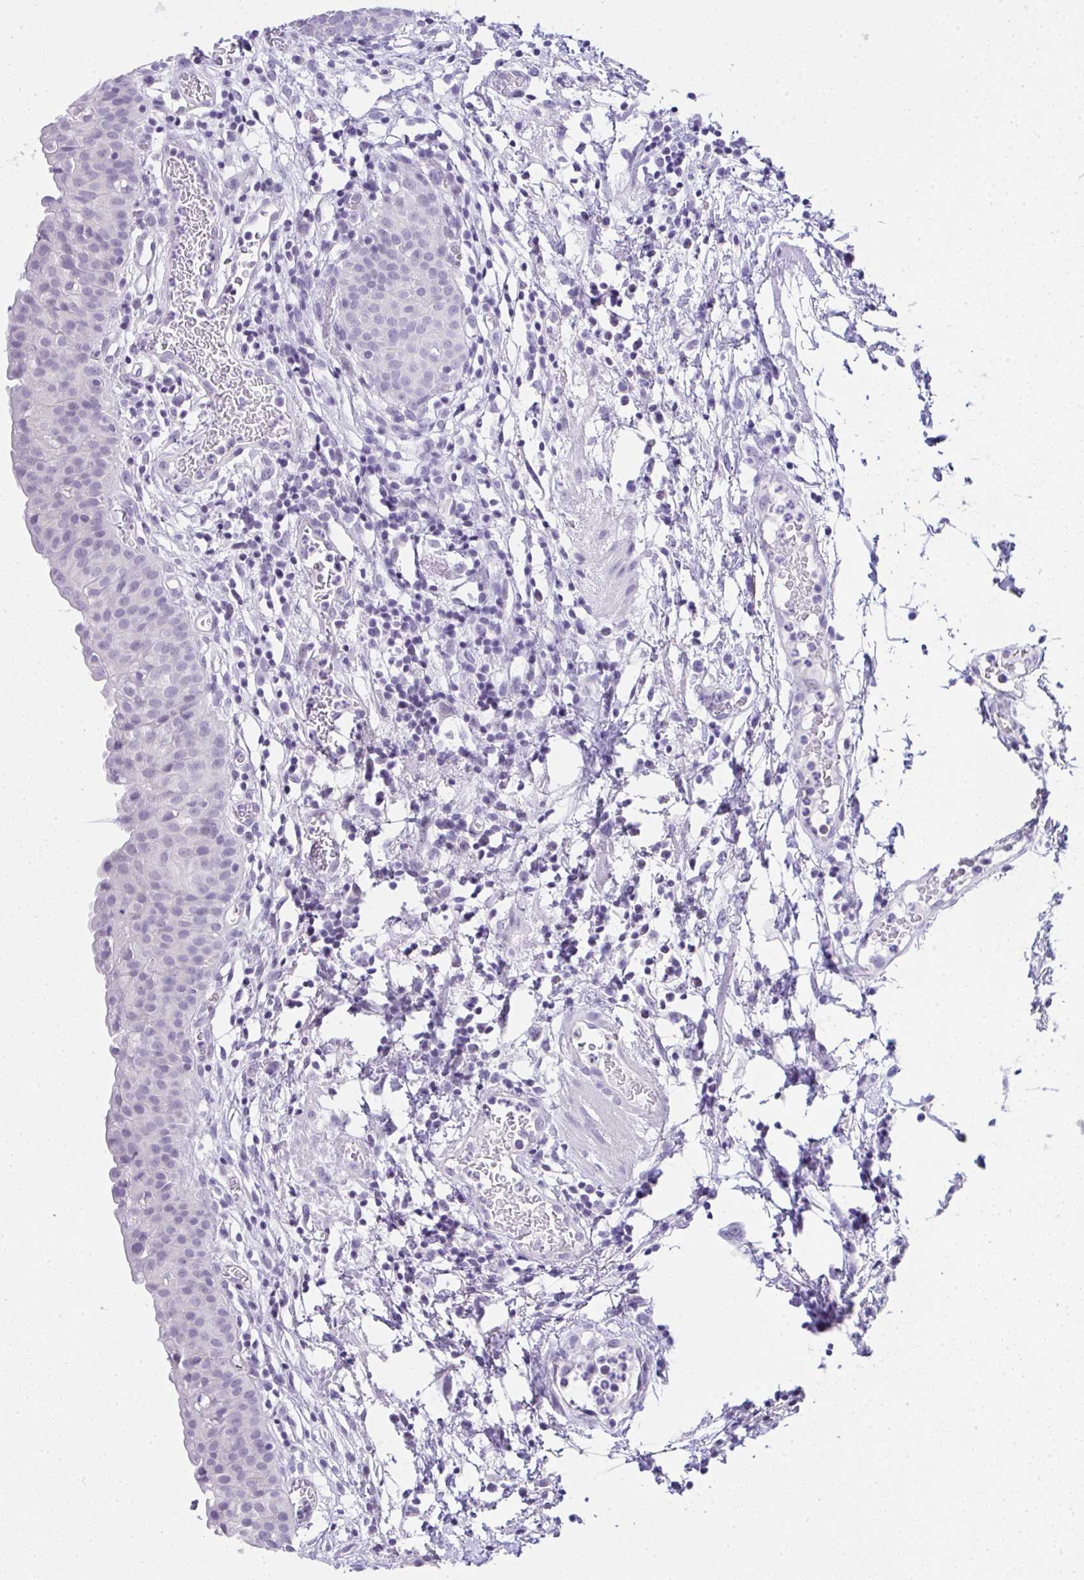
{"staining": {"intensity": "negative", "quantity": "none", "location": "none"}, "tissue": "urinary bladder", "cell_type": "Urothelial cells", "image_type": "normal", "snomed": [{"axis": "morphology", "description": "Normal tissue, NOS"}, {"axis": "morphology", "description": "Inflammation, NOS"}, {"axis": "topography", "description": "Urinary bladder"}], "caption": "There is no significant staining in urothelial cells of urinary bladder. (DAB (3,3'-diaminobenzidine) immunohistochemistry, high magnification).", "gene": "RNF183", "patient": {"sex": "male", "age": 57}}